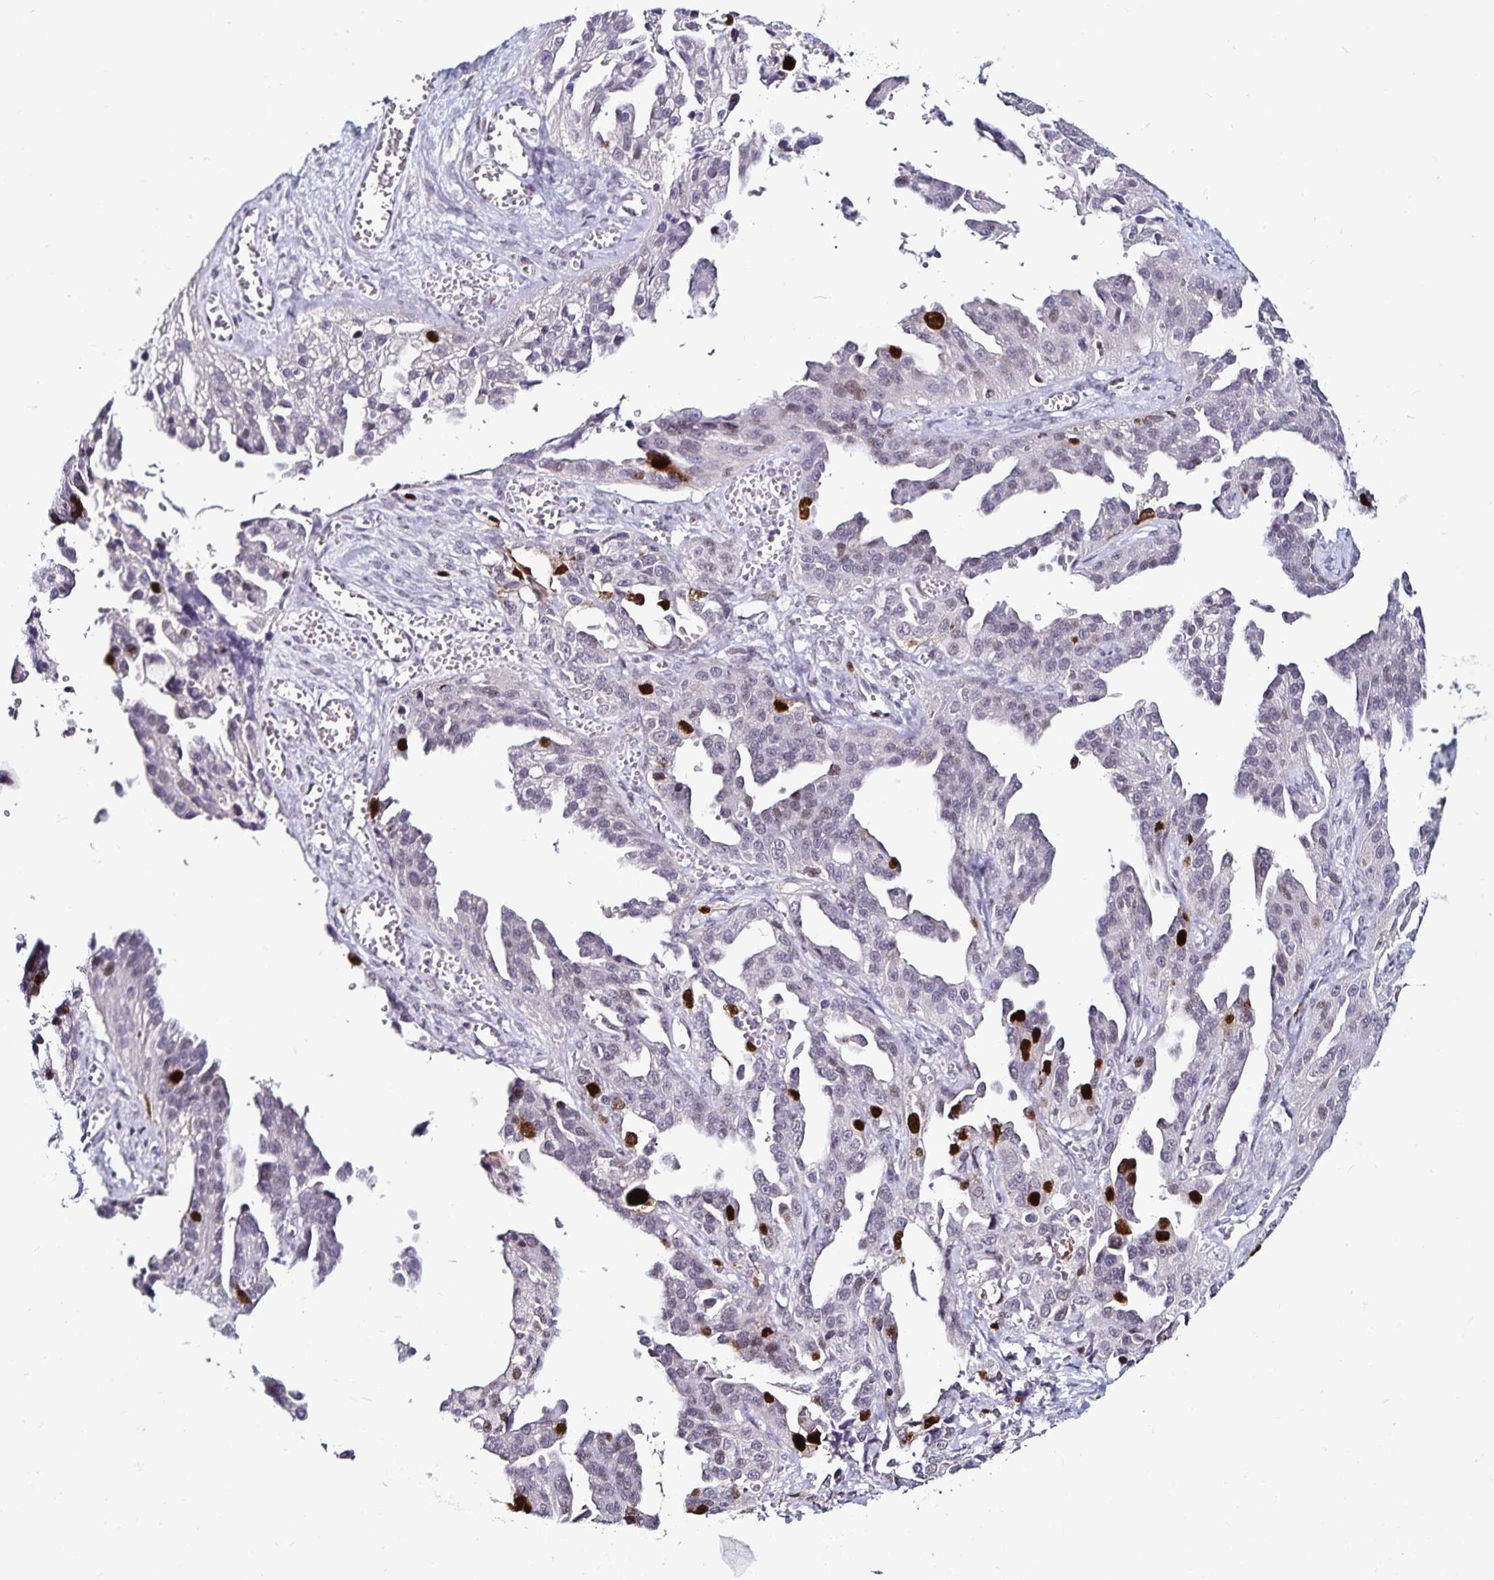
{"staining": {"intensity": "strong", "quantity": "<25%", "location": "nuclear"}, "tissue": "ovarian cancer", "cell_type": "Tumor cells", "image_type": "cancer", "snomed": [{"axis": "morphology", "description": "Cystadenocarcinoma, serous, NOS"}, {"axis": "topography", "description": "Ovary"}], "caption": "DAB immunohistochemical staining of ovarian cancer shows strong nuclear protein expression in about <25% of tumor cells. The staining was performed using DAB (3,3'-diaminobenzidine), with brown indicating positive protein expression. Nuclei are stained blue with hematoxylin.", "gene": "ANLN", "patient": {"sex": "female", "age": 75}}